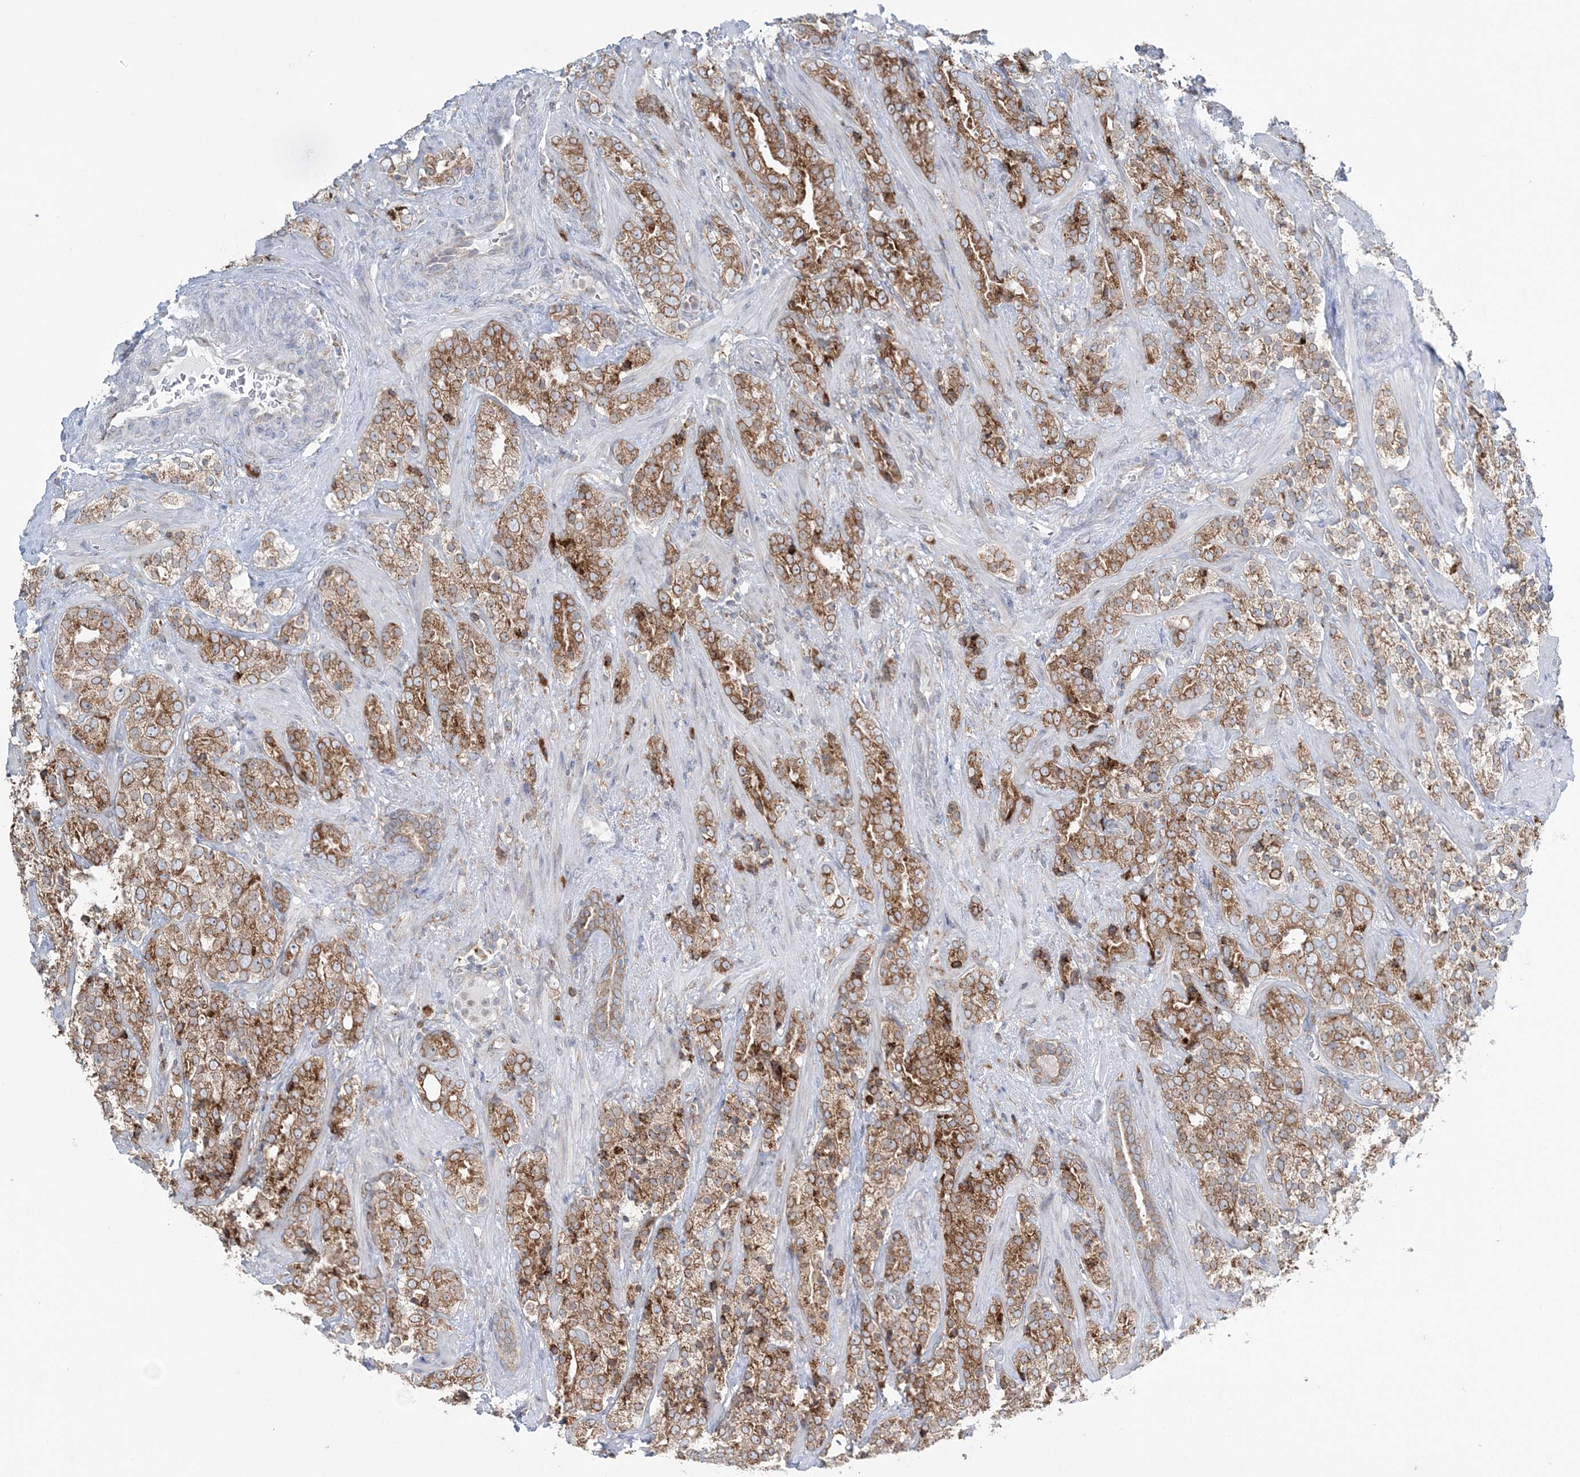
{"staining": {"intensity": "moderate", "quantity": ">75%", "location": "cytoplasmic/membranous"}, "tissue": "prostate cancer", "cell_type": "Tumor cells", "image_type": "cancer", "snomed": [{"axis": "morphology", "description": "Adenocarcinoma, High grade"}, {"axis": "topography", "description": "Prostate"}], "caption": "Tumor cells reveal medium levels of moderate cytoplasmic/membranous staining in approximately >75% of cells in adenocarcinoma (high-grade) (prostate). (DAB = brown stain, brightfield microscopy at high magnification).", "gene": "TMED10", "patient": {"sex": "male", "age": 71}}